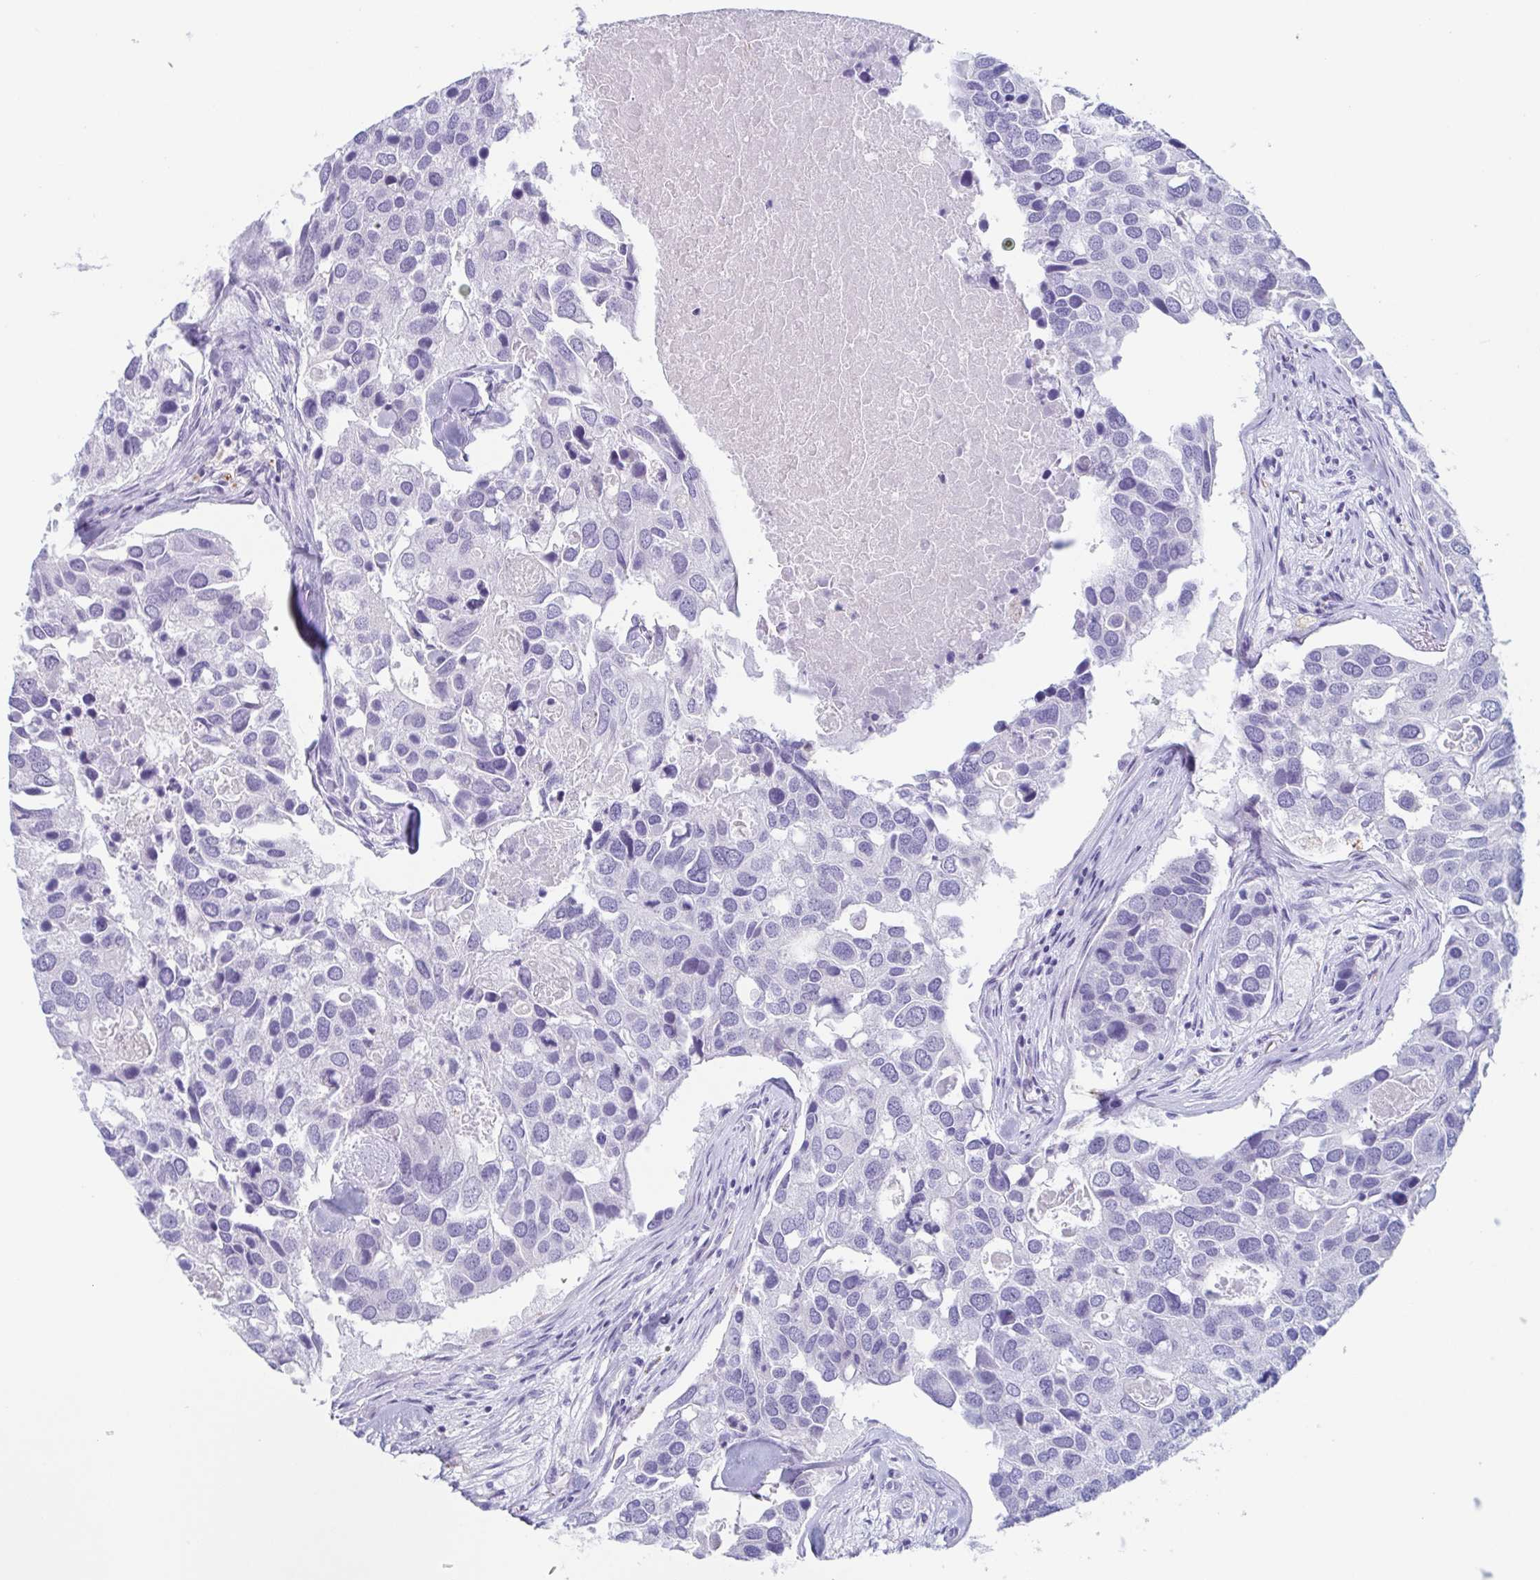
{"staining": {"intensity": "negative", "quantity": "none", "location": "none"}, "tissue": "breast cancer", "cell_type": "Tumor cells", "image_type": "cancer", "snomed": [{"axis": "morphology", "description": "Duct carcinoma"}, {"axis": "topography", "description": "Breast"}], "caption": "A high-resolution histopathology image shows IHC staining of breast cancer (invasive ductal carcinoma), which shows no significant staining in tumor cells. Brightfield microscopy of IHC stained with DAB (brown) and hematoxylin (blue), captured at high magnification.", "gene": "LYRM2", "patient": {"sex": "female", "age": 83}}